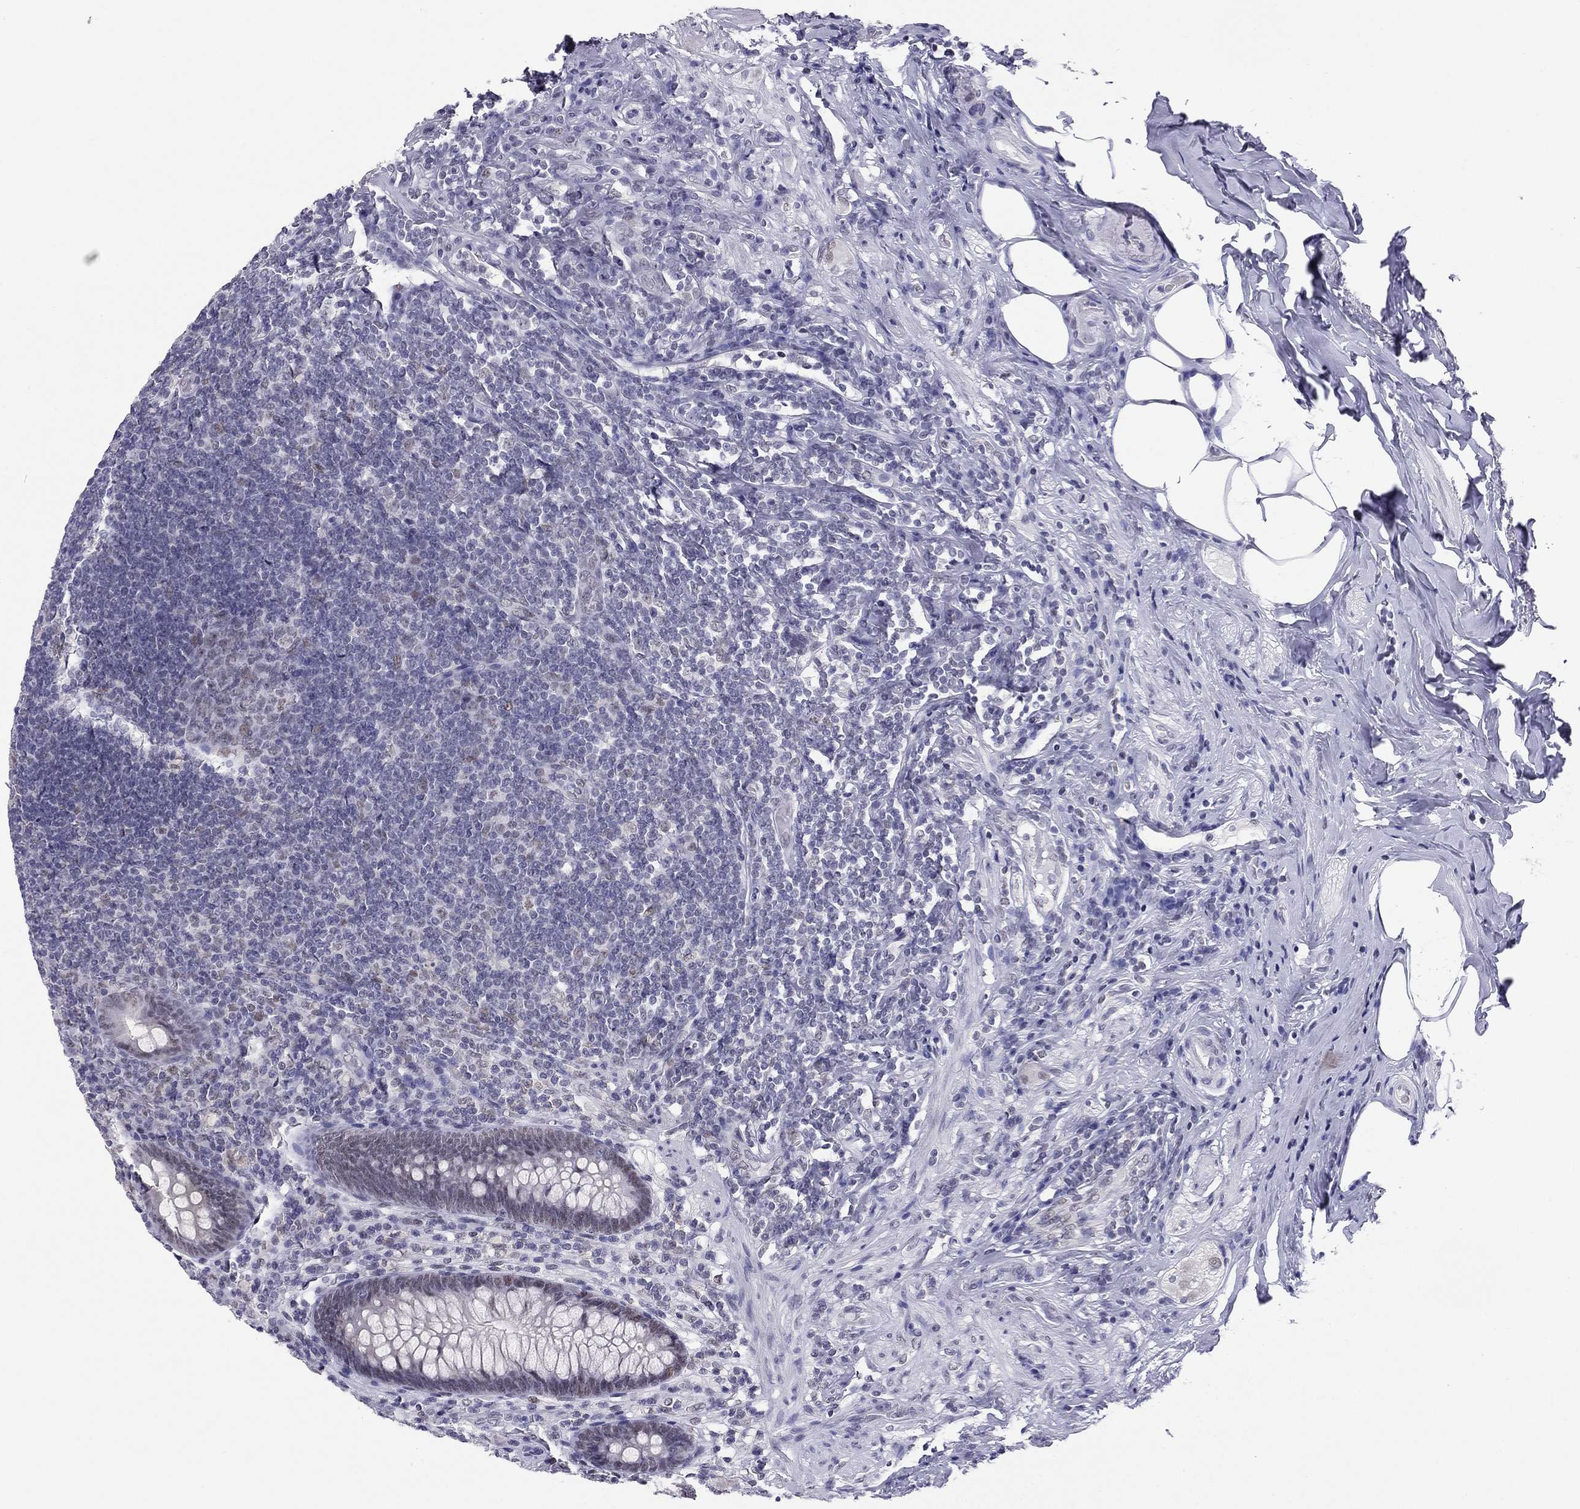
{"staining": {"intensity": "weak", "quantity": "<25%", "location": "nuclear"}, "tissue": "appendix", "cell_type": "Glandular cells", "image_type": "normal", "snomed": [{"axis": "morphology", "description": "Normal tissue, NOS"}, {"axis": "topography", "description": "Appendix"}], "caption": "Immunohistochemistry histopathology image of benign appendix stained for a protein (brown), which demonstrates no staining in glandular cells.", "gene": "DOT1L", "patient": {"sex": "male", "age": 47}}